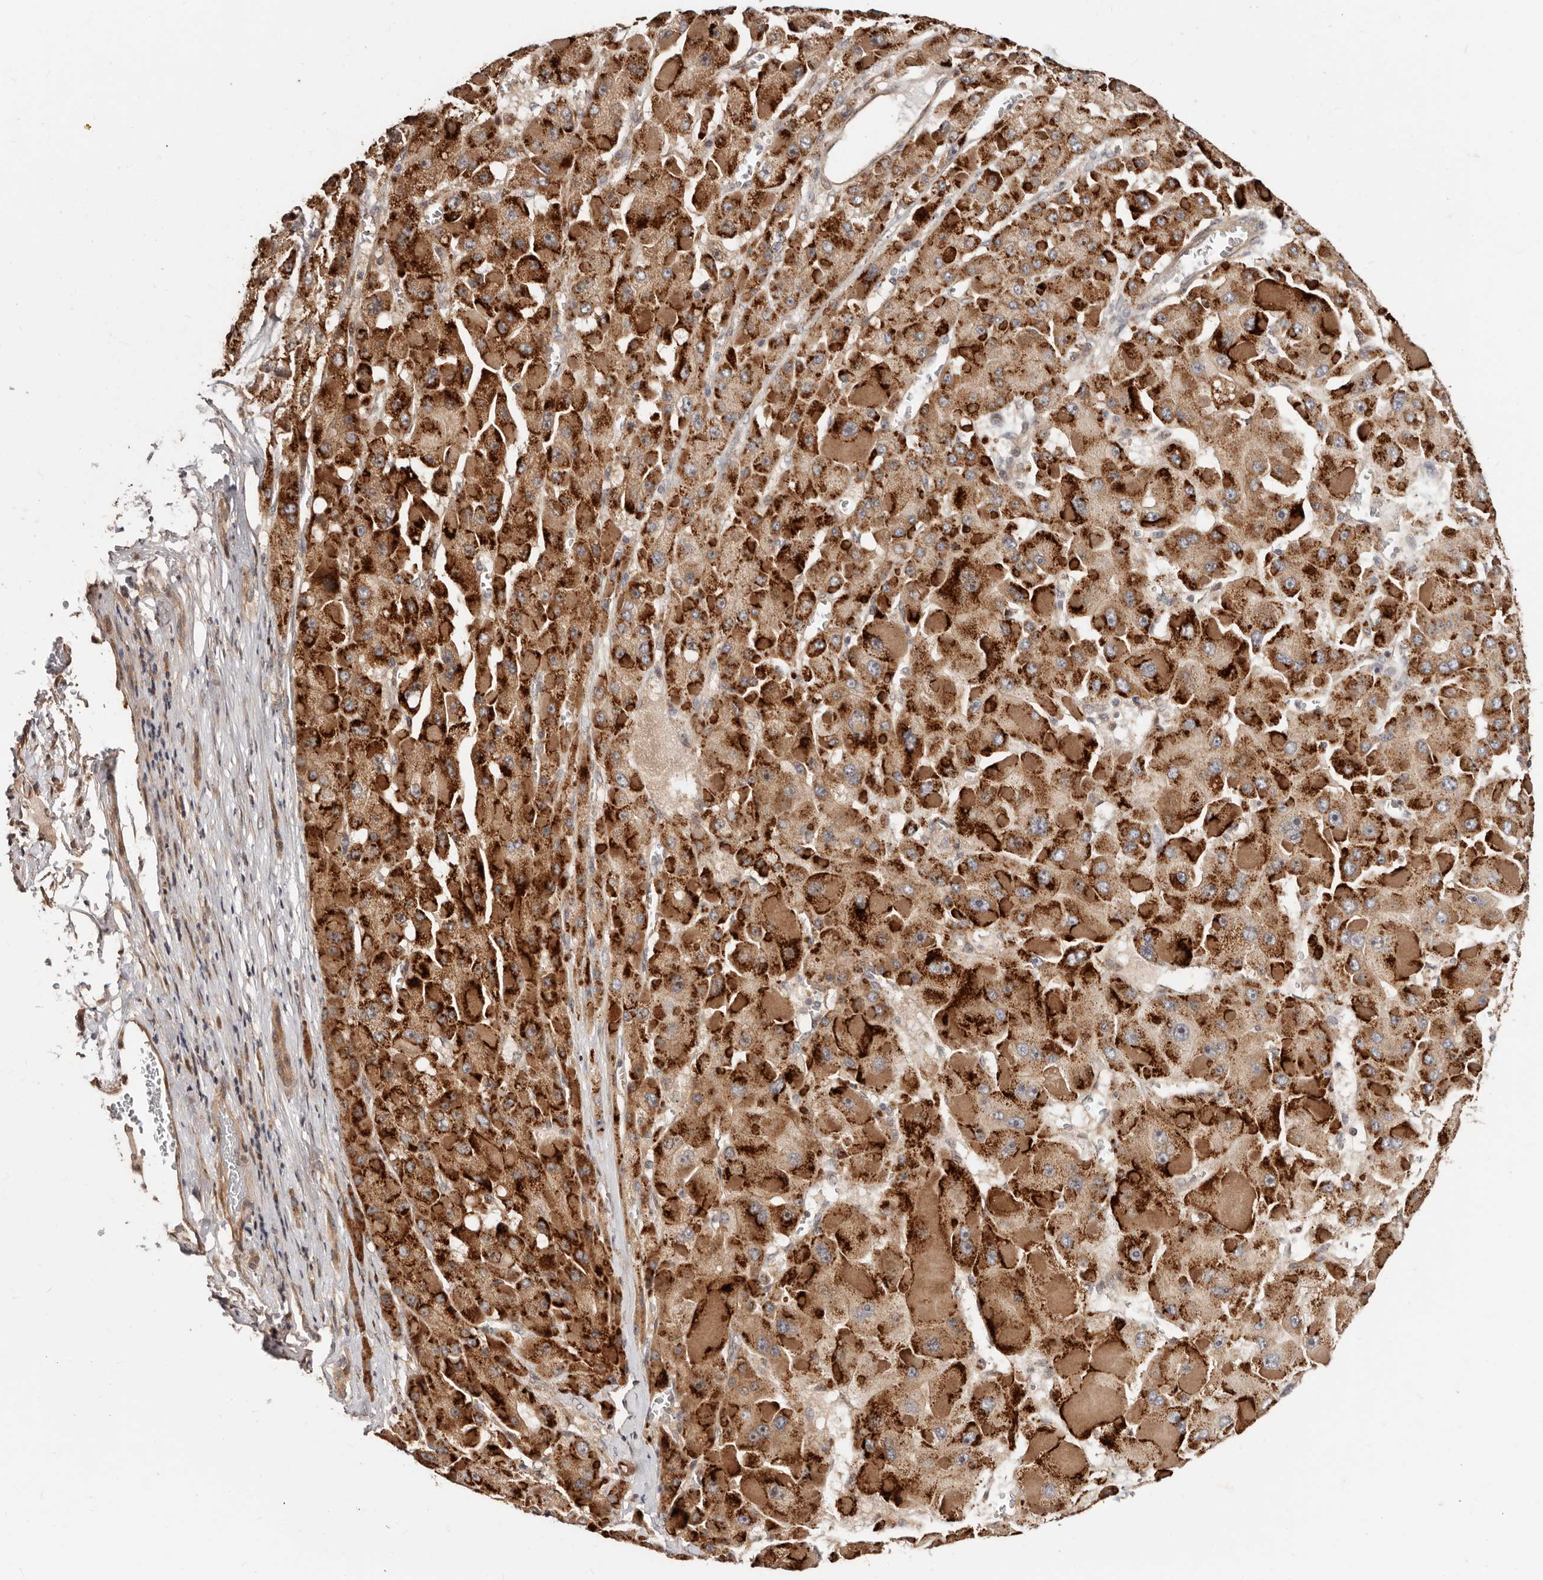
{"staining": {"intensity": "strong", "quantity": ">75%", "location": "cytoplasmic/membranous"}, "tissue": "liver cancer", "cell_type": "Tumor cells", "image_type": "cancer", "snomed": [{"axis": "morphology", "description": "Carcinoma, Hepatocellular, NOS"}, {"axis": "topography", "description": "Liver"}], "caption": "Immunohistochemical staining of human liver hepatocellular carcinoma shows strong cytoplasmic/membranous protein expression in about >75% of tumor cells. The protein is stained brown, and the nuclei are stained in blue (DAB (3,3'-diaminobenzidine) IHC with brightfield microscopy, high magnification).", "gene": "APOL6", "patient": {"sex": "female", "age": 73}}